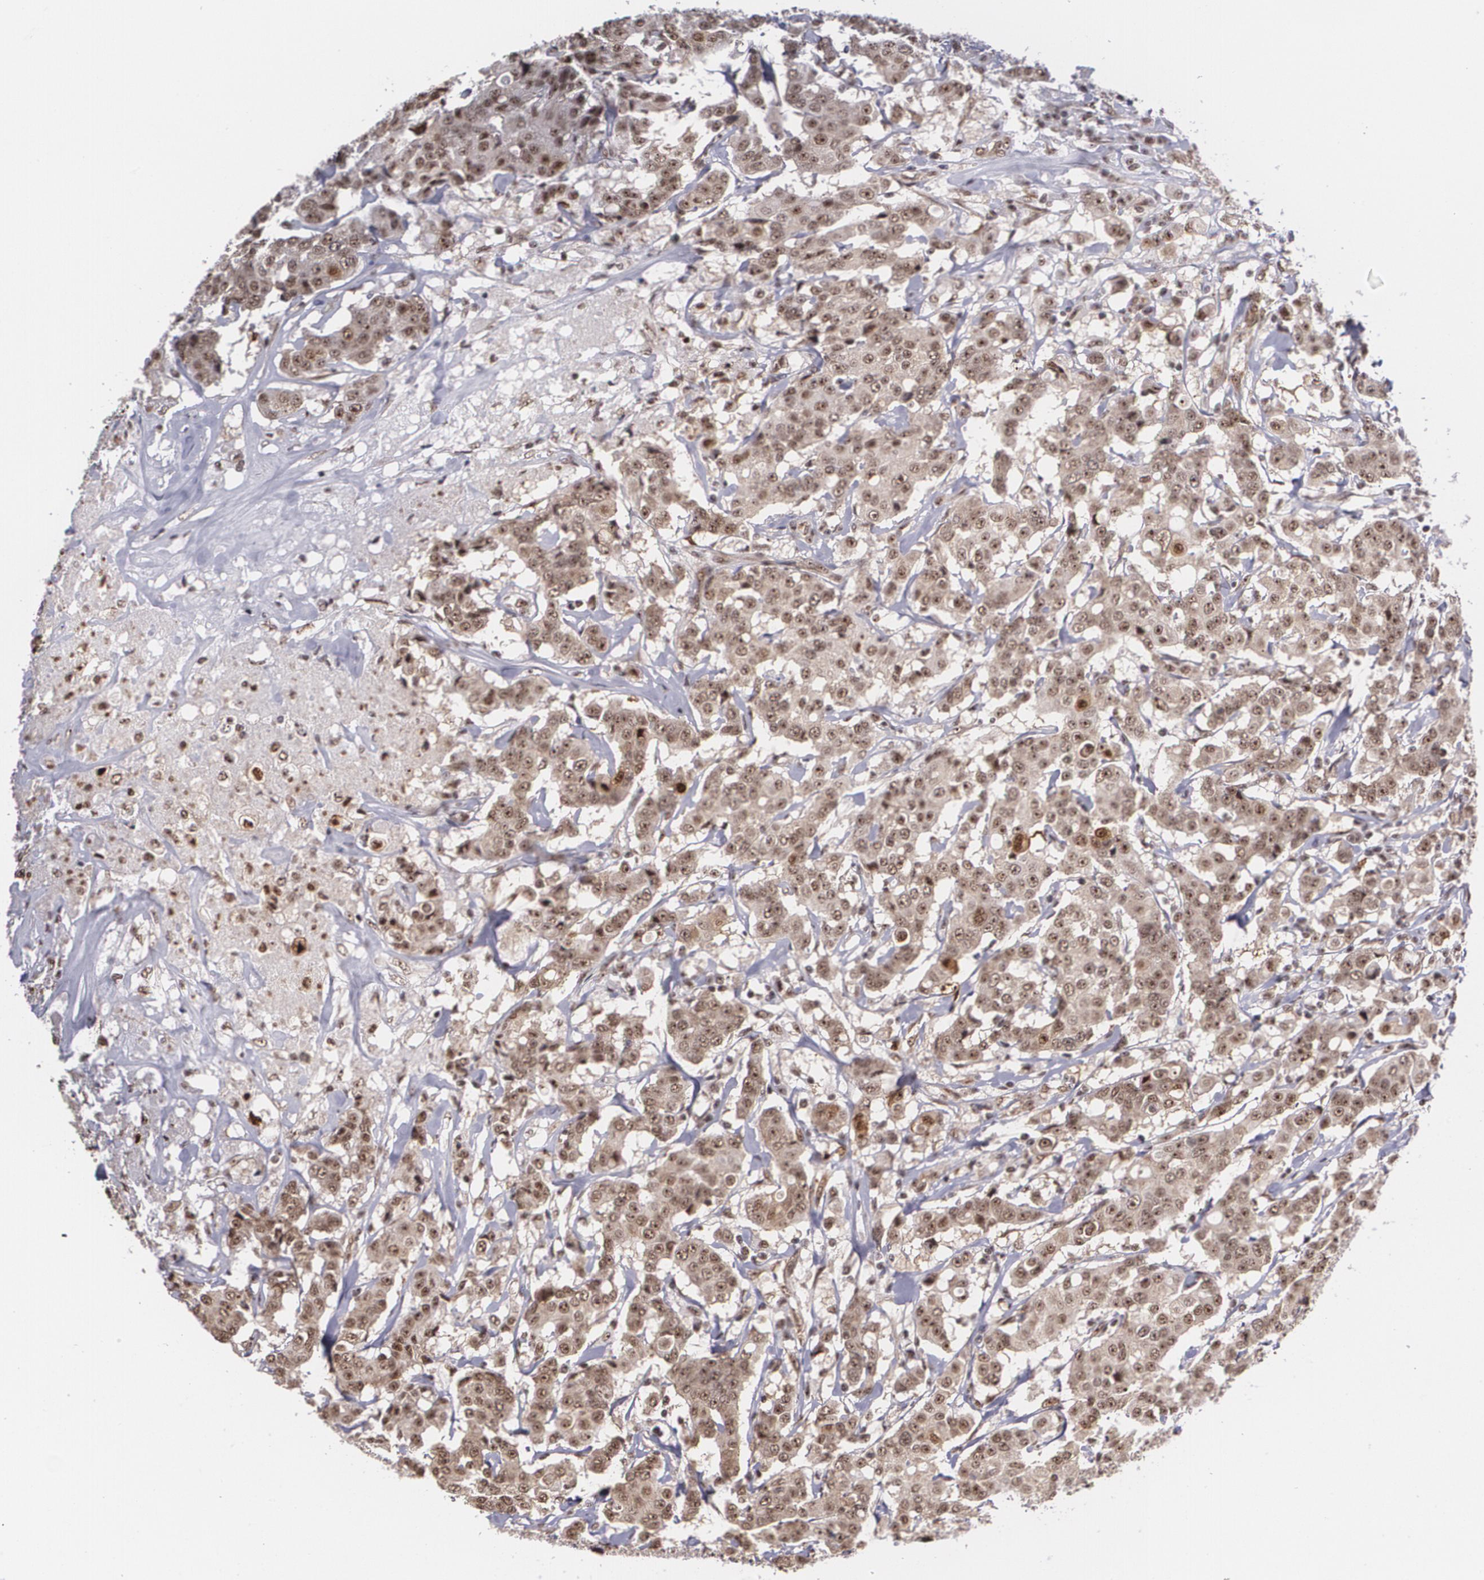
{"staining": {"intensity": "moderate", "quantity": ">75%", "location": "cytoplasmic/membranous,nuclear"}, "tissue": "breast cancer", "cell_type": "Tumor cells", "image_type": "cancer", "snomed": [{"axis": "morphology", "description": "Duct carcinoma"}, {"axis": "topography", "description": "Breast"}], "caption": "Human breast cancer (intraductal carcinoma) stained with a protein marker exhibits moderate staining in tumor cells.", "gene": "C6orf15", "patient": {"sex": "female", "age": 27}}